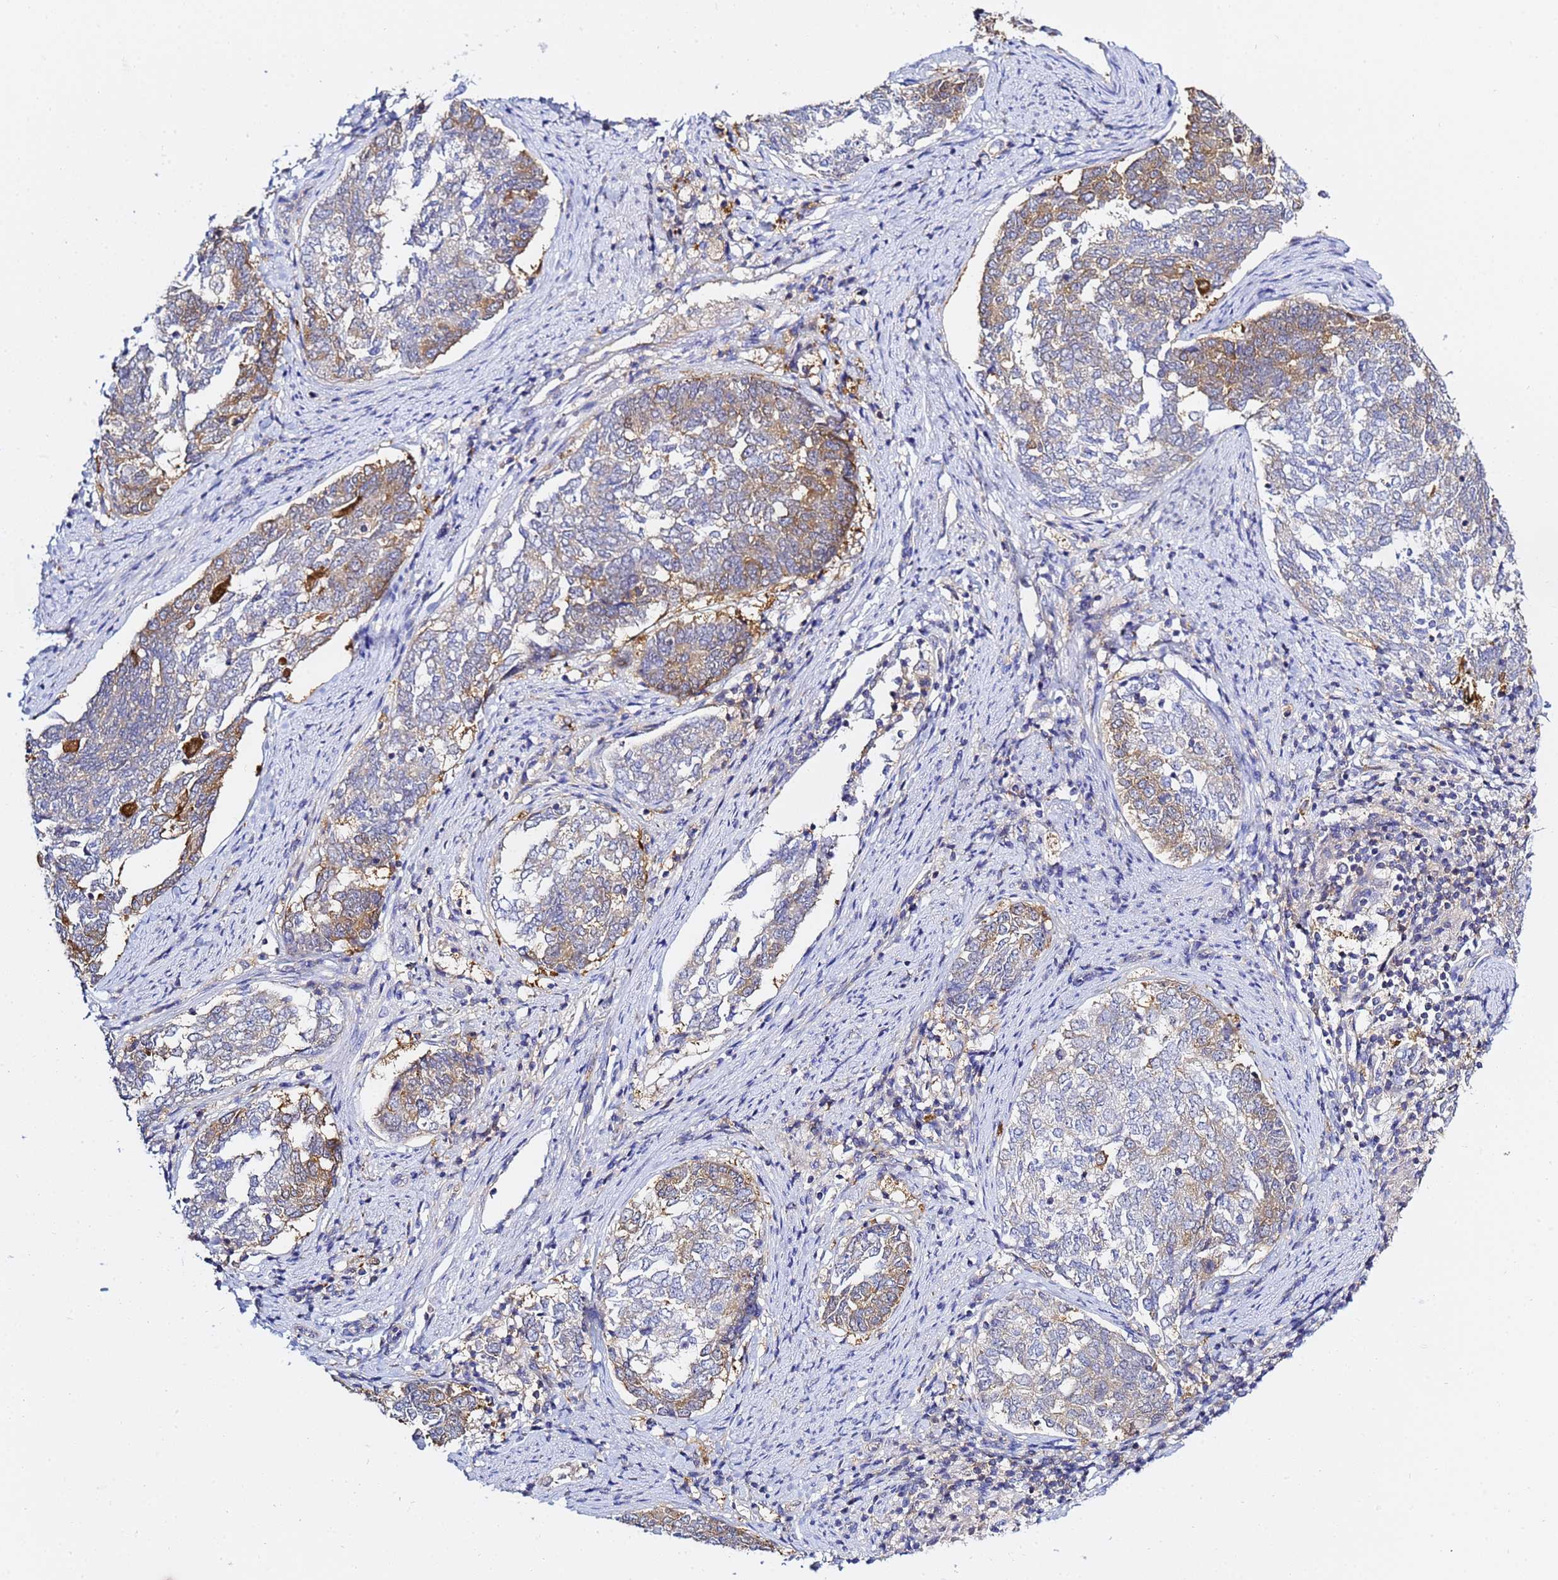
{"staining": {"intensity": "moderate", "quantity": "25%-75%", "location": "cytoplasmic/membranous"}, "tissue": "endometrial cancer", "cell_type": "Tumor cells", "image_type": "cancer", "snomed": [{"axis": "morphology", "description": "Adenocarcinoma, NOS"}, {"axis": "topography", "description": "Endometrium"}], "caption": "High-power microscopy captured an IHC image of endometrial cancer, revealing moderate cytoplasmic/membranous staining in about 25%-75% of tumor cells.", "gene": "LENG1", "patient": {"sex": "female", "age": 80}}